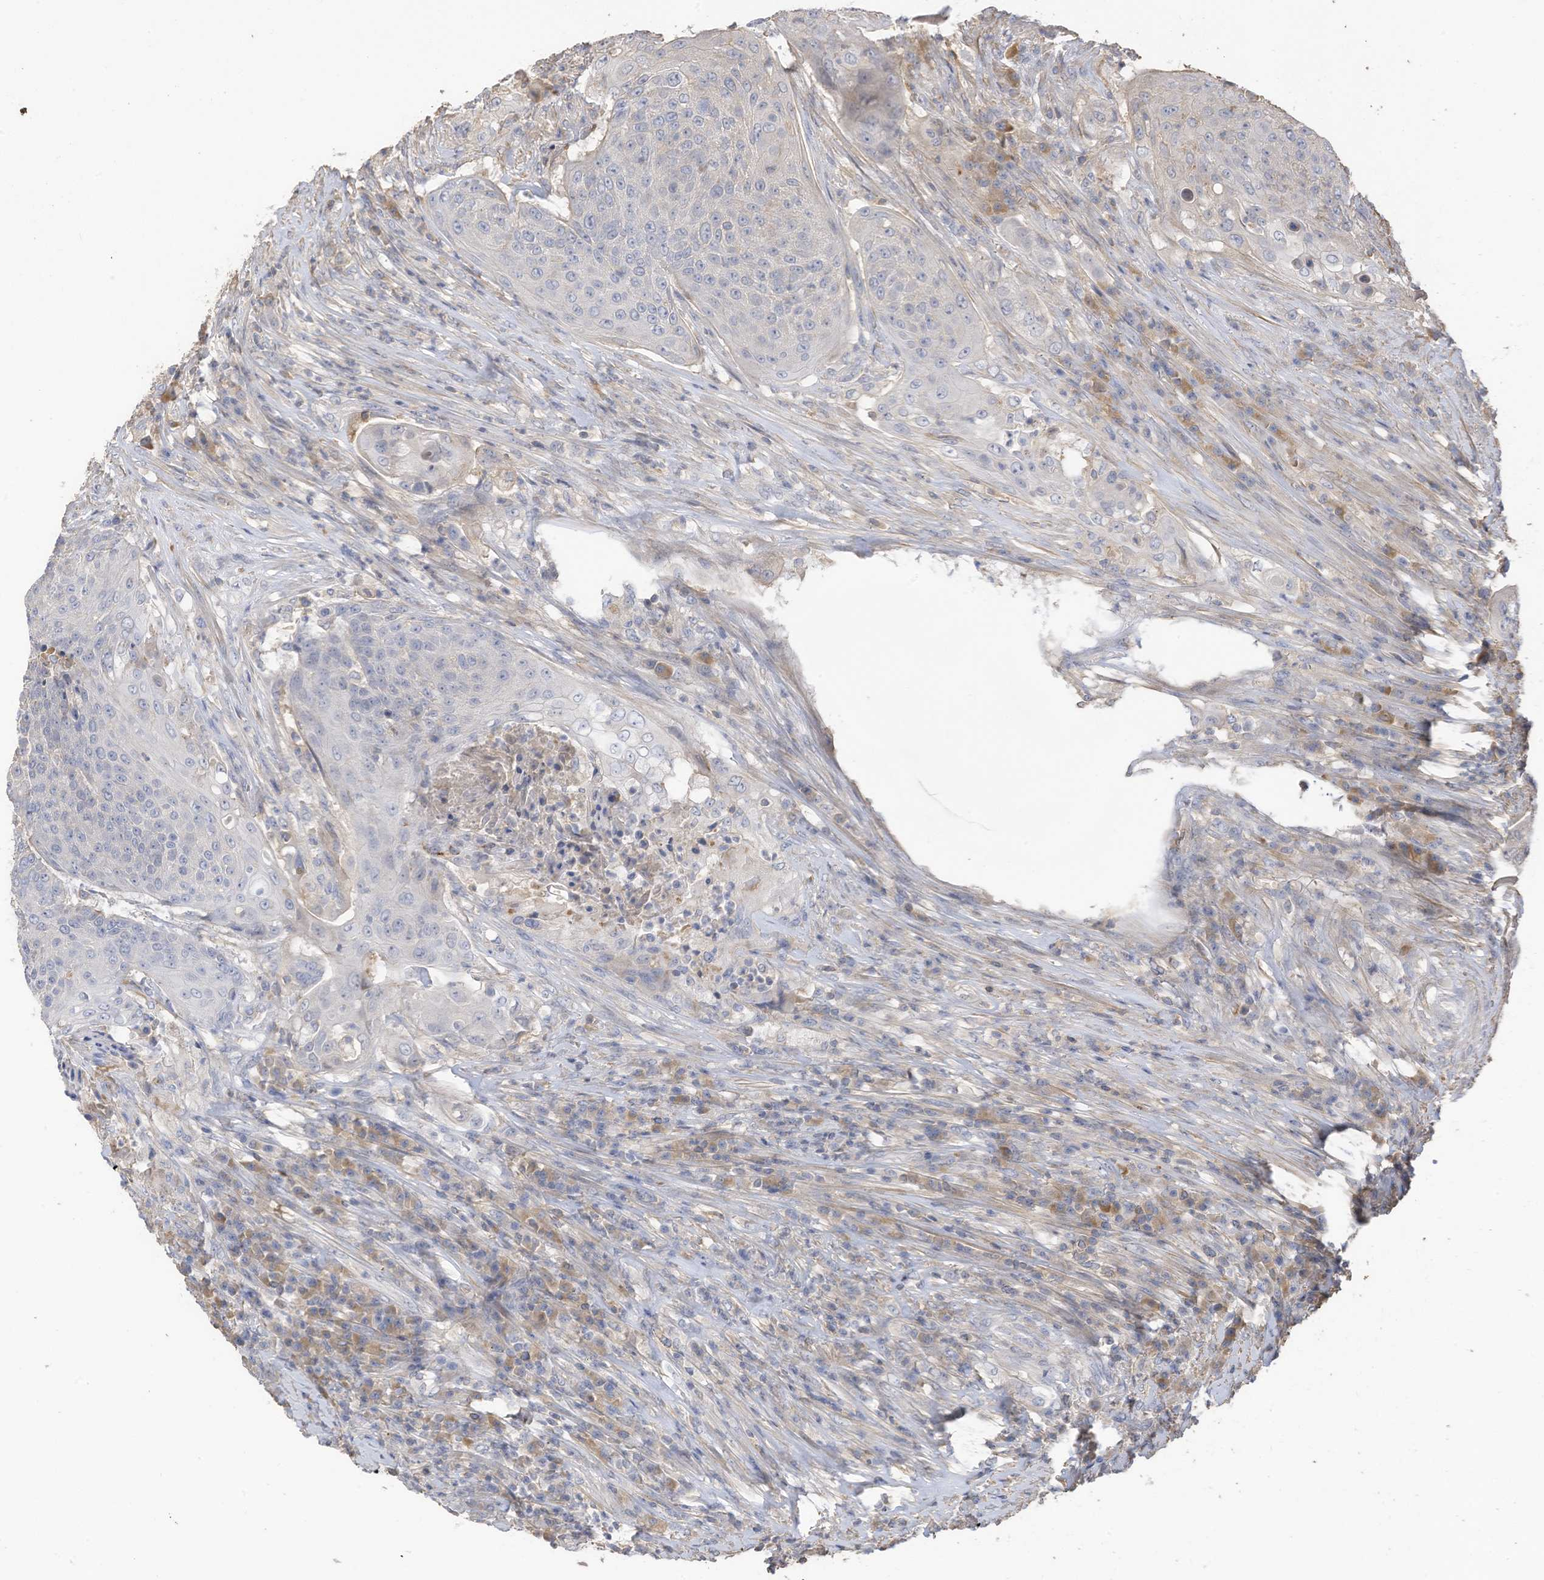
{"staining": {"intensity": "negative", "quantity": "none", "location": "none"}, "tissue": "urothelial cancer", "cell_type": "Tumor cells", "image_type": "cancer", "snomed": [{"axis": "morphology", "description": "Urothelial carcinoma, High grade"}, {"axis": "topography", "description": "Urinary bladder"}], "caption": "The micrograph demonstrates no significant positivity in tumor cells of urothelial cancer.", "gene": "SLFN14", "patient": {"sex": "female", "age": 63}}